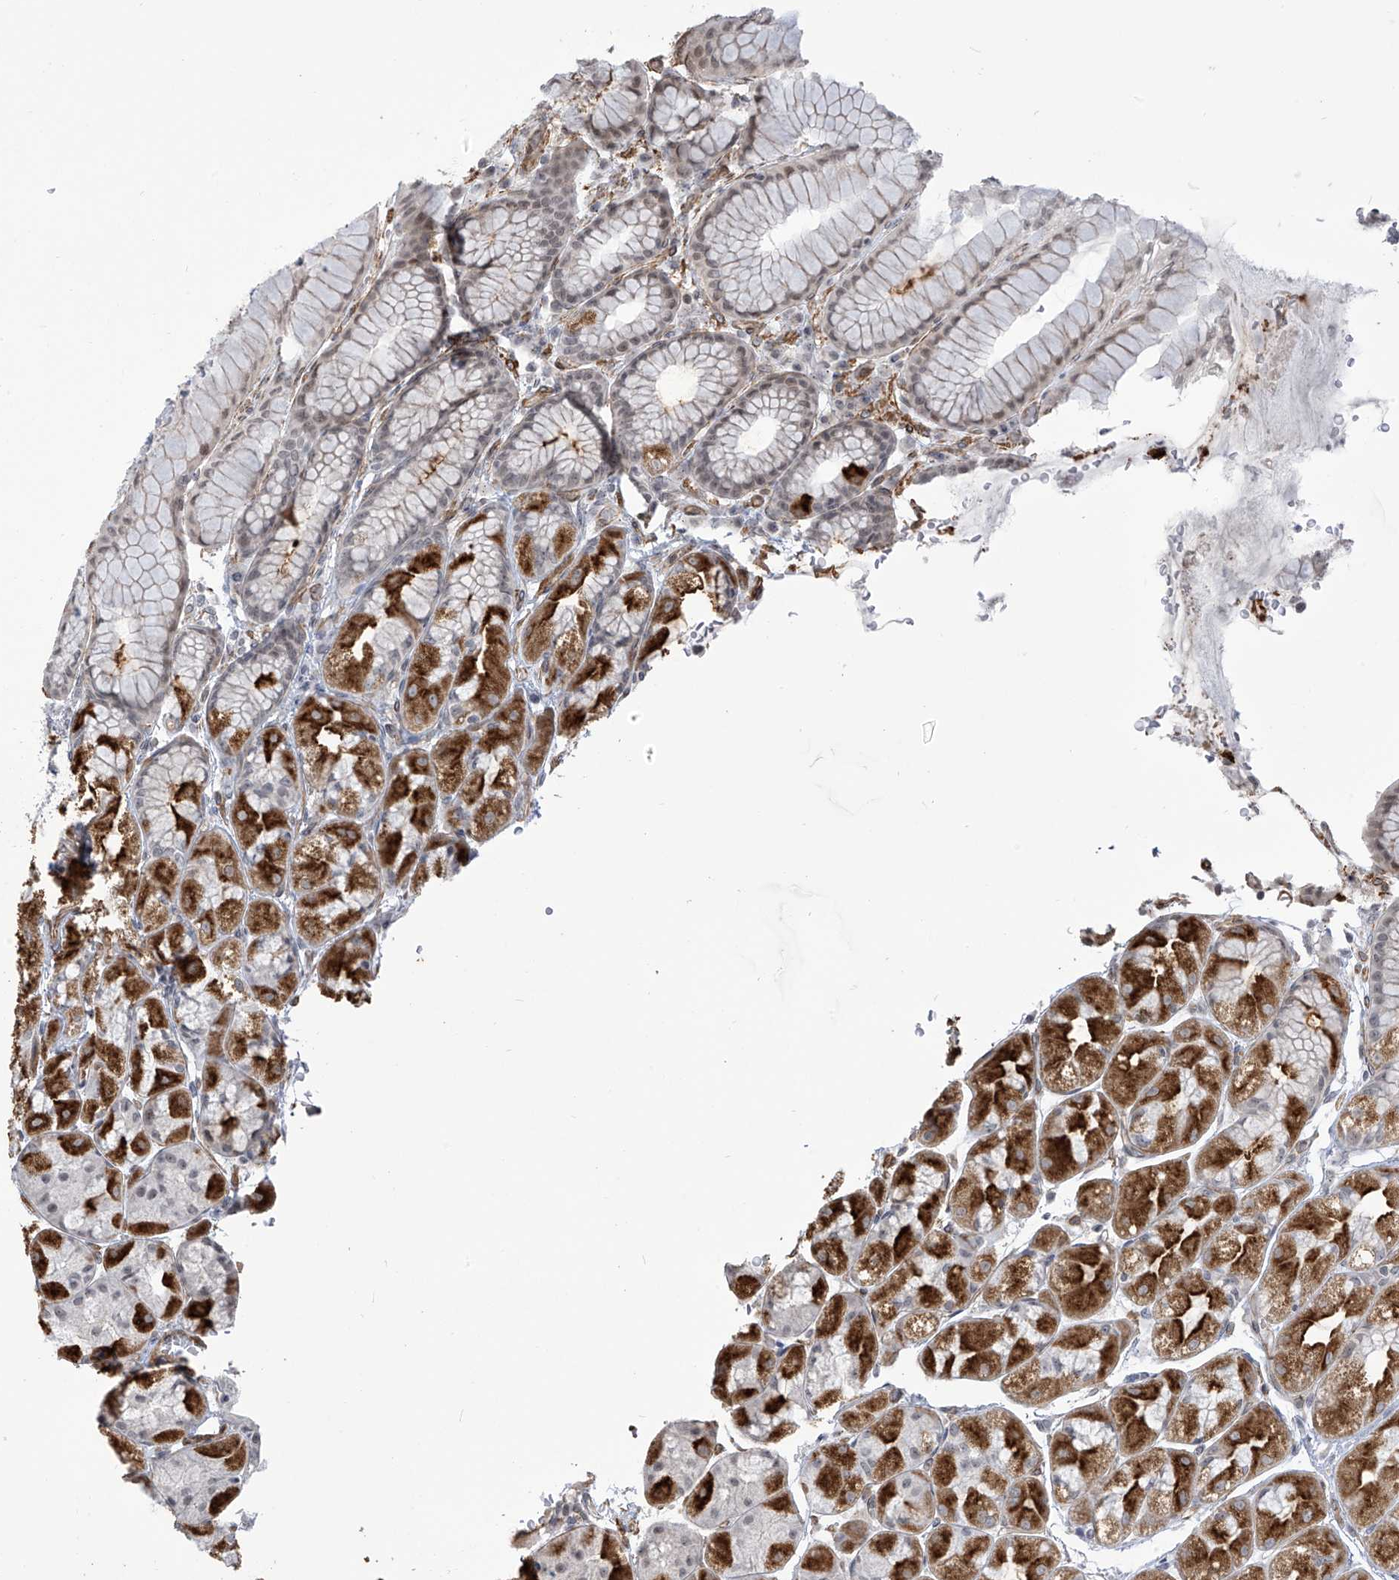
{"staining": {"intensity": "strong", "quantity": "25%-75%", "location": "cytoplasmic/membranous"}, "tissue": "stomach", "cell_type": "Glandular cells", "image_type": "normal", "snomed": [{"axis": "morphology", "description": "Normal tissue, NOS"}, {"axis": "topography", "description": "Stomach"}], "caption": "High-power microscopy captured an immunohistochemistry (IHC) micrograph of benign stomach, revealing strong cytoplasmic/membranous expression in about 25%-75% of glandular cells.", "gene": "METAP1D", "patient": {"sex": "male", "age": 57}}